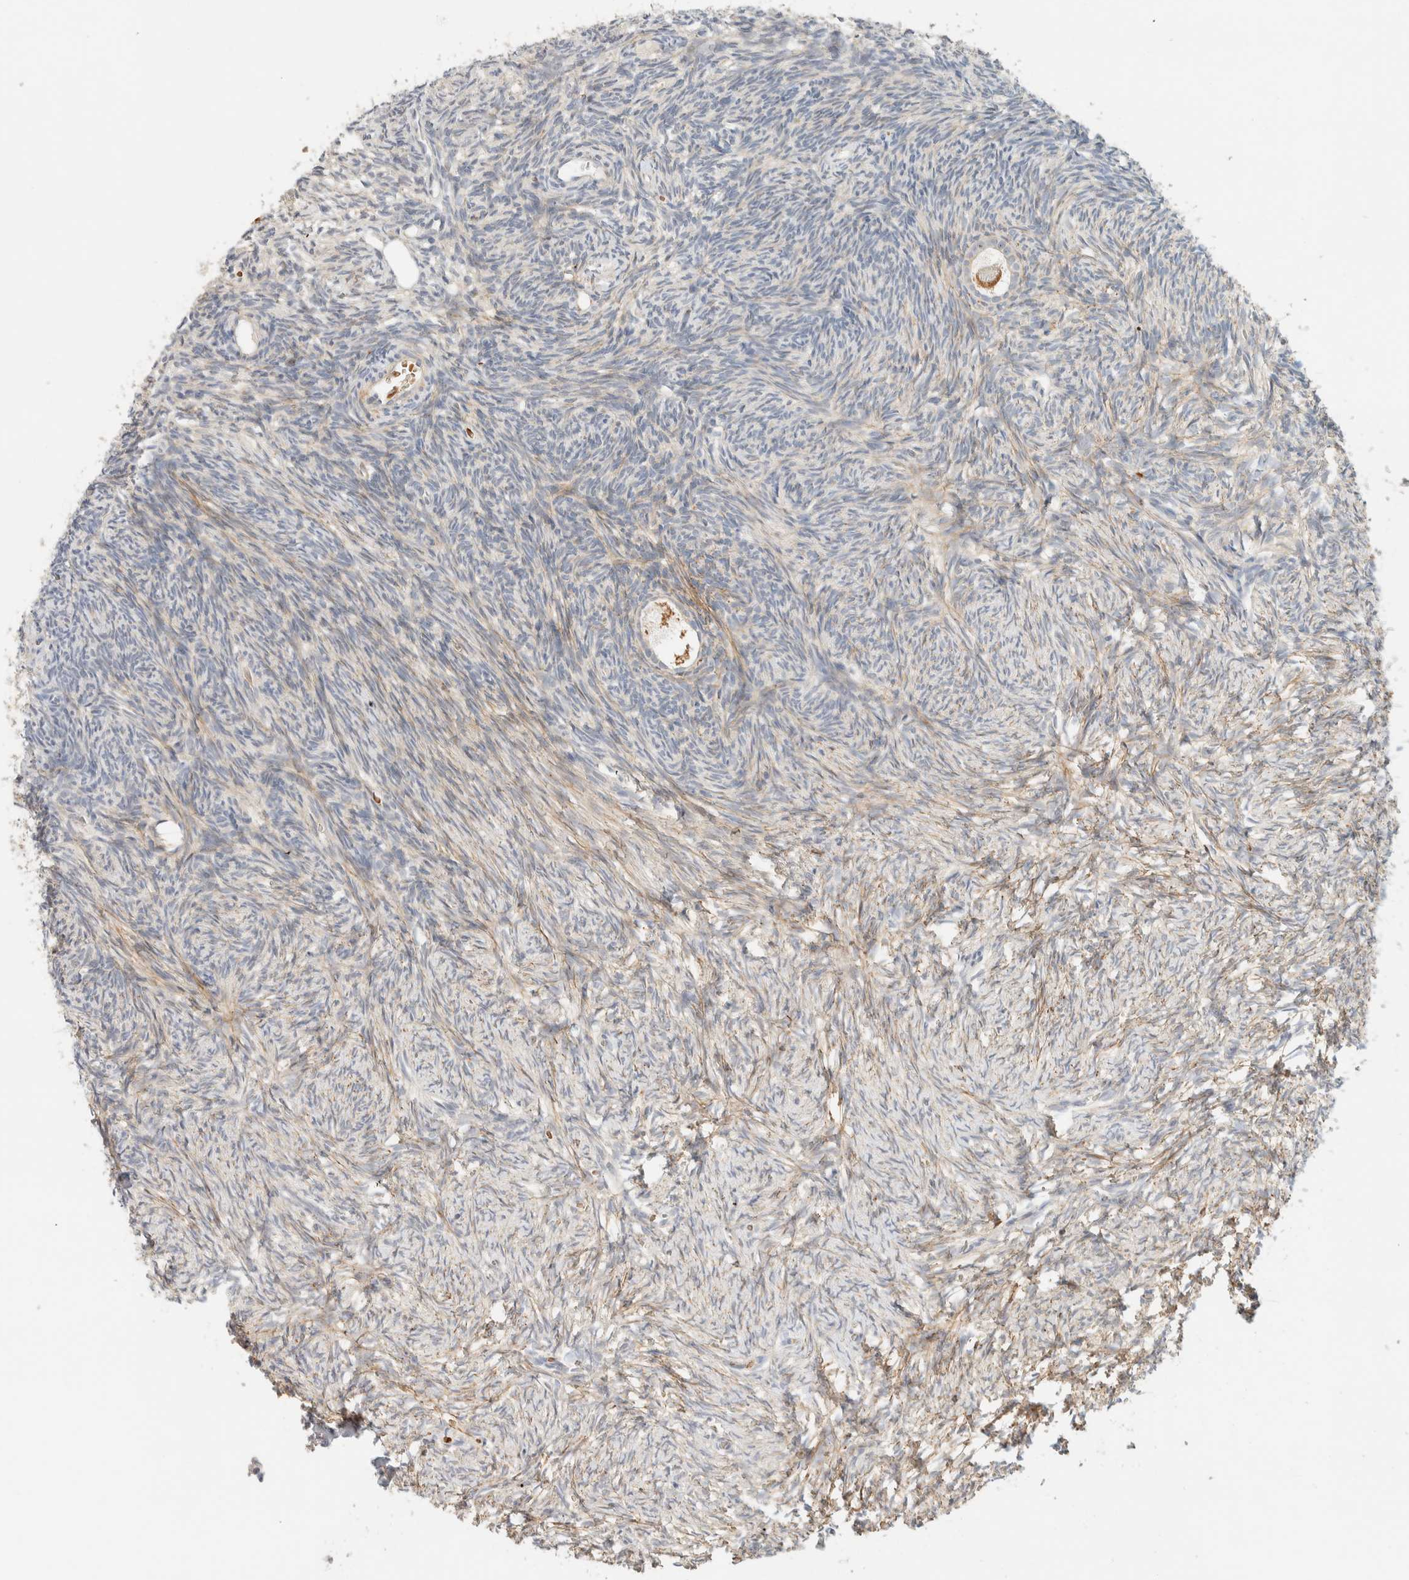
{"staining": {"intensity": "moderate", "quantity": "25%-75%", "location": "cytoplasmic/membranous"}, "tissue": "ovary", "cell_type": "Follicle cells", "image_type": "normal", "snomed": [{"axis": "morphology", "description": "Normal tissue, NOS"}, {"axis": "topography", "description": "Ovary"}], "caption": "Immunohistochemistry (IHC) of benign human ovary displays medium levels of moderate cytoplasmic/membranous positivity in about 25%-75% of follicle cells.", "gene": "TNK1", "patient": {"sex": "female", "age": 34}}